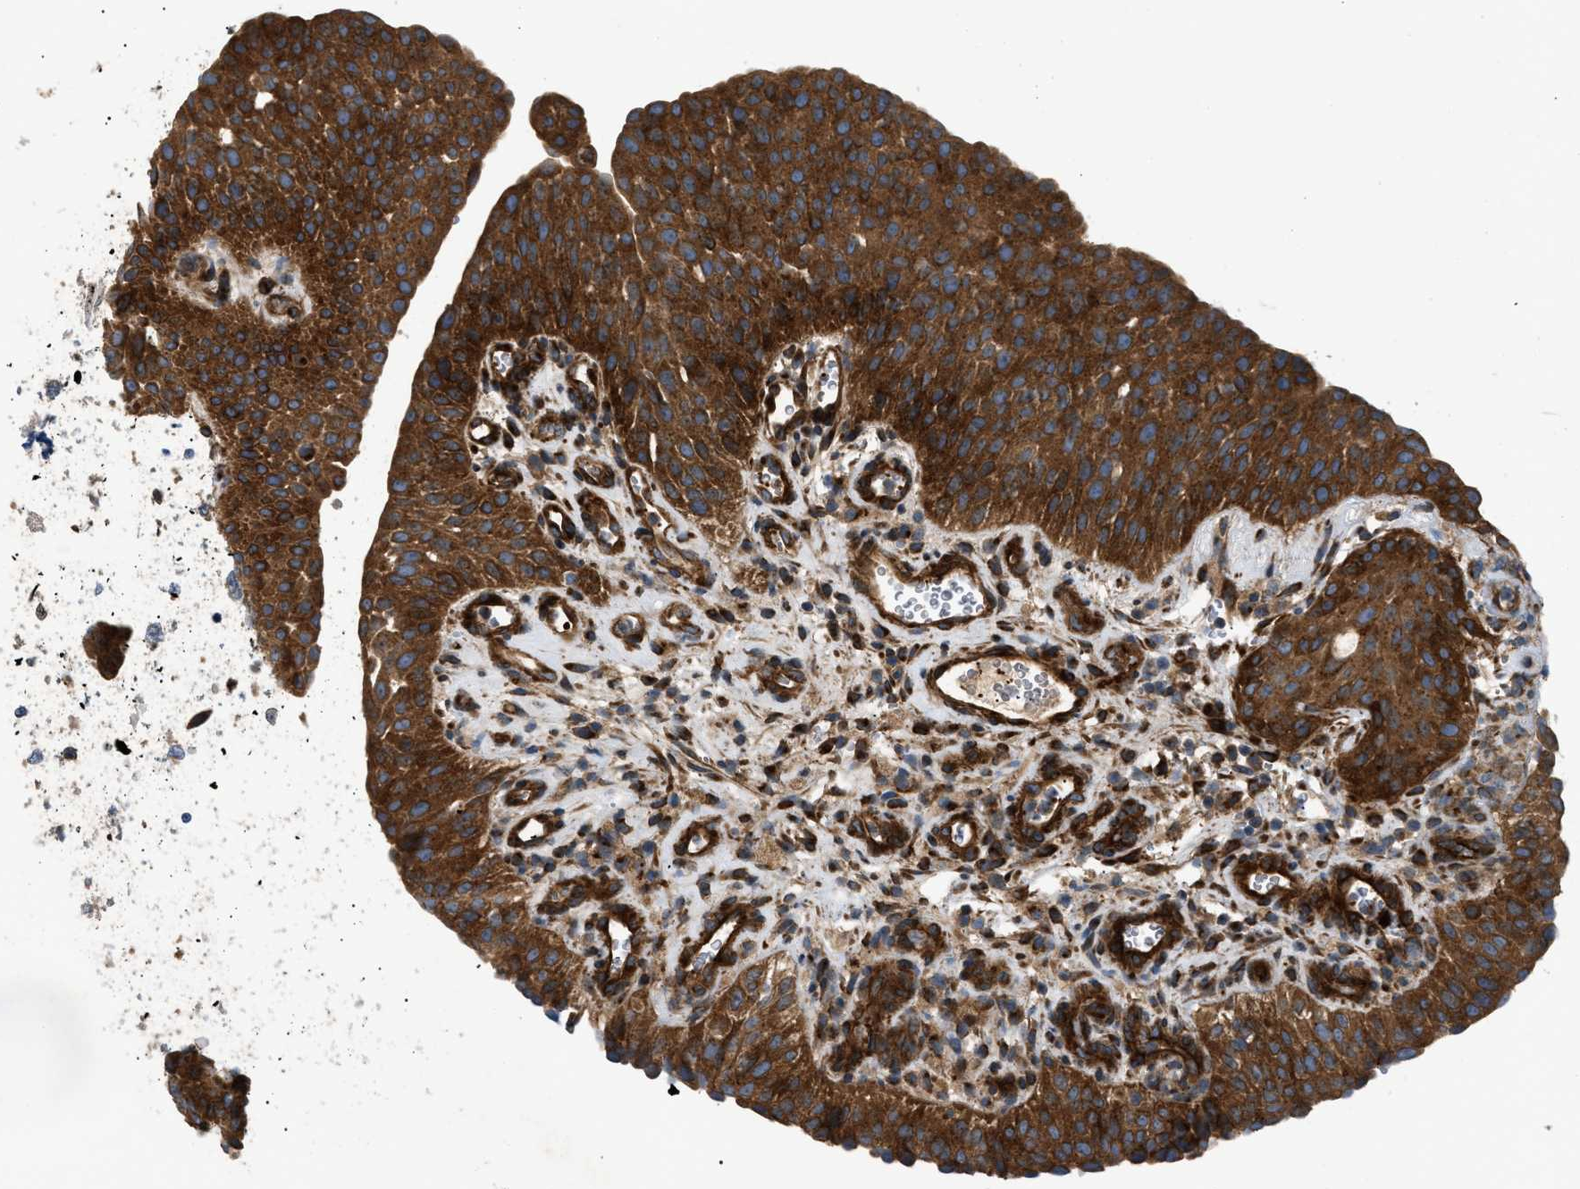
{"staining": {"intensity": "strong", "quantity": ">75%", "location": "cytoplasmic/membranous"}, "tissue": "urothelial cancer", "cell_type": "Tumor cells", "image_type": "cancer", "snomed": [{"axis": "morphology", "description": "Urothelial carcinoma, Low grade"}, {"axis": "morphology", "description": "Urothelial carcinoma, High grade"}, {"axis": "topography", "description": "Urinary bladder"}], "caption": "Urothelial cancer stained with a protein marker demonstrates strong staining in tumor cells.", "gene": "LYSMD3", "patient": {"sex": "male", "age": 35}}